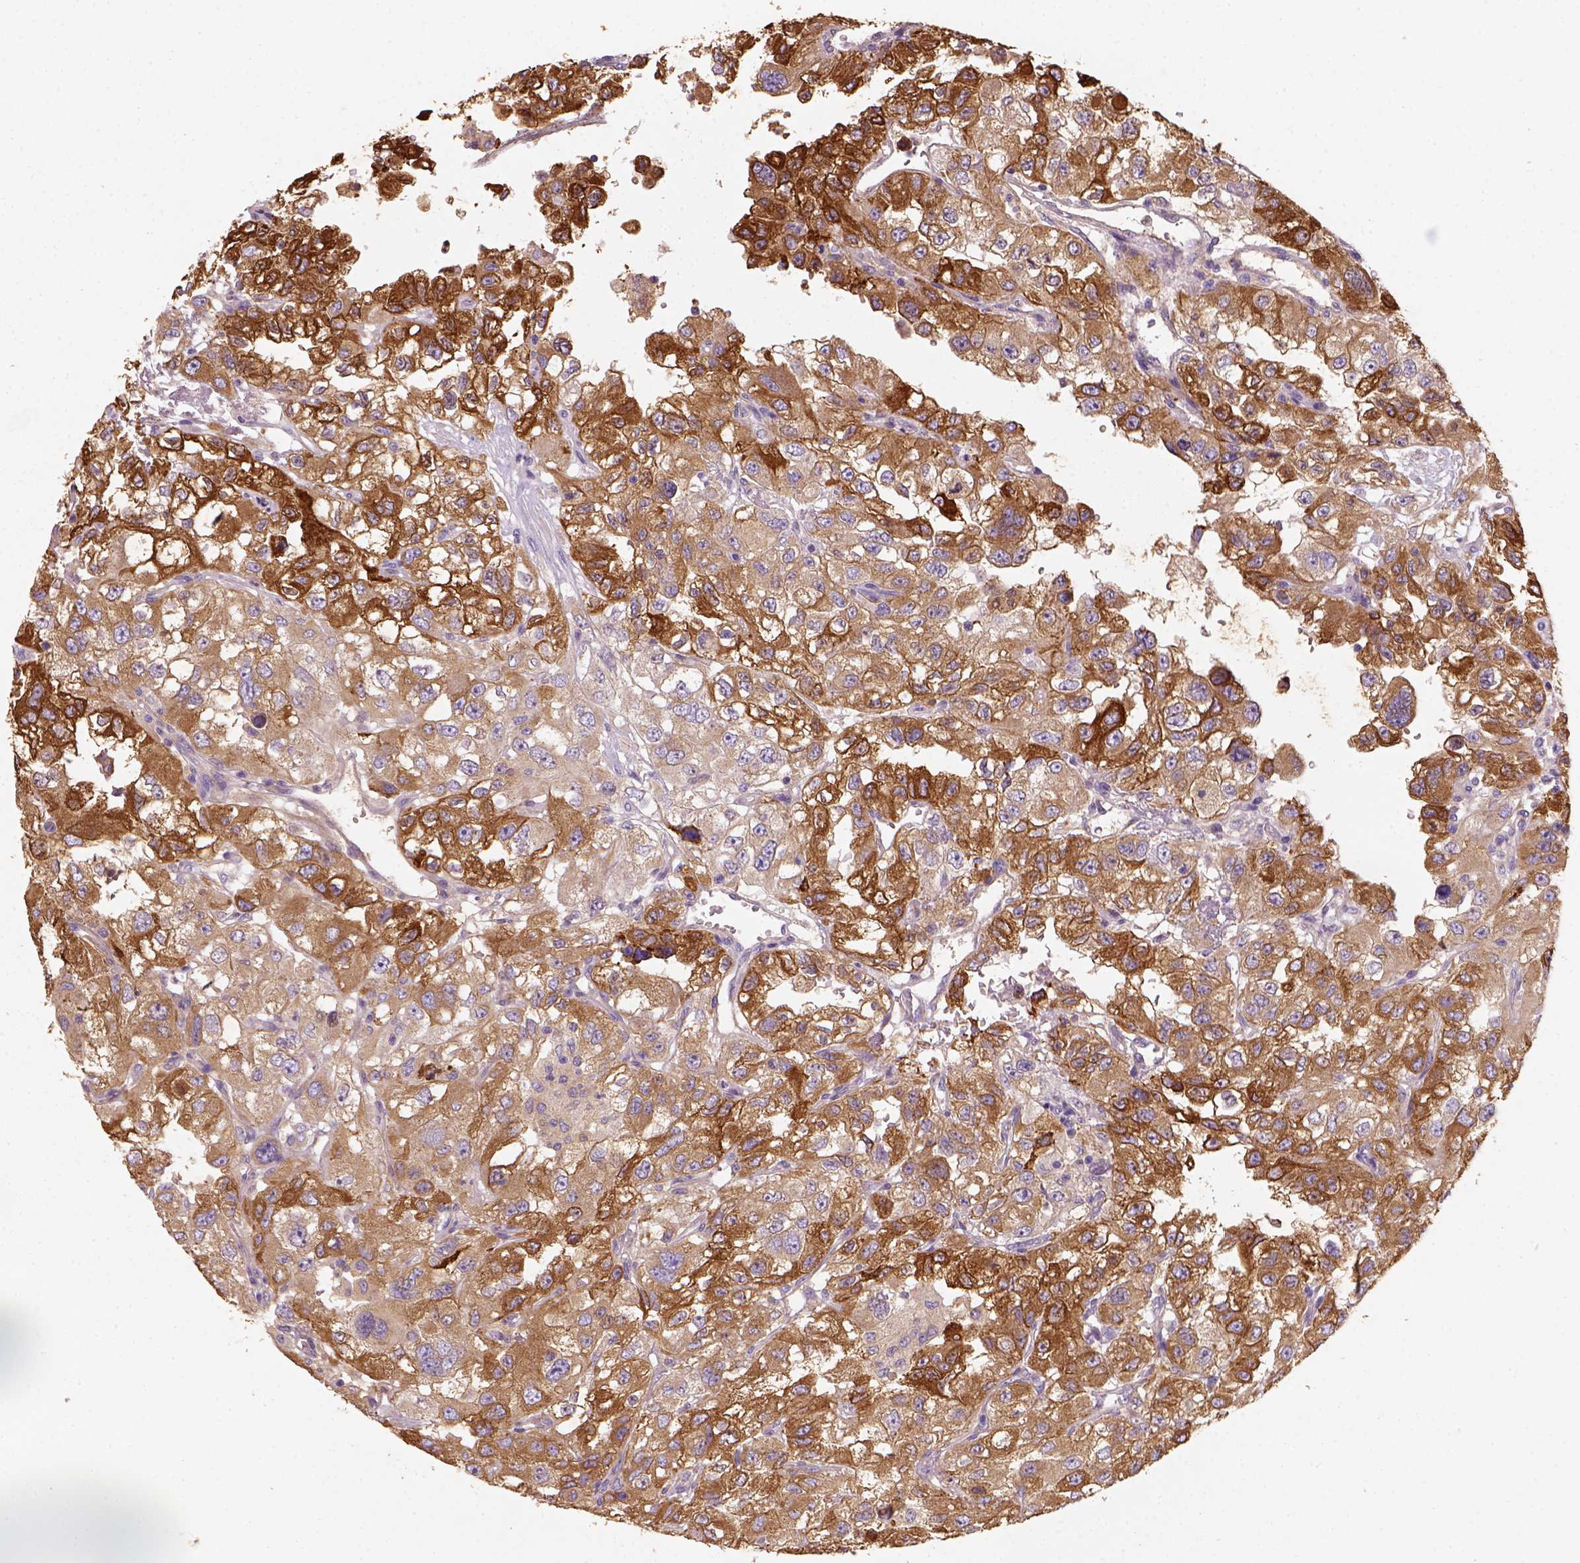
{"staining": {"intensity": "moderate", "quantity": ">75%", "location": "cytoplasmic/membranous"}, "tissue": "renal cancer", "cell_type": "Tumor cells", "image_type": "cancer", "snomed": [{"axis": "morphology", "description": "Adenocarcinoma, NOS"}, {"axis": "topography", "description": "Kidney"}], "caption": "Renal cancer stained for a protein displays moderate cytoplasmic/membranous positivity in tumor cells.", "gene": "CES2", "patient": {"sex": "male", "age": 64}}